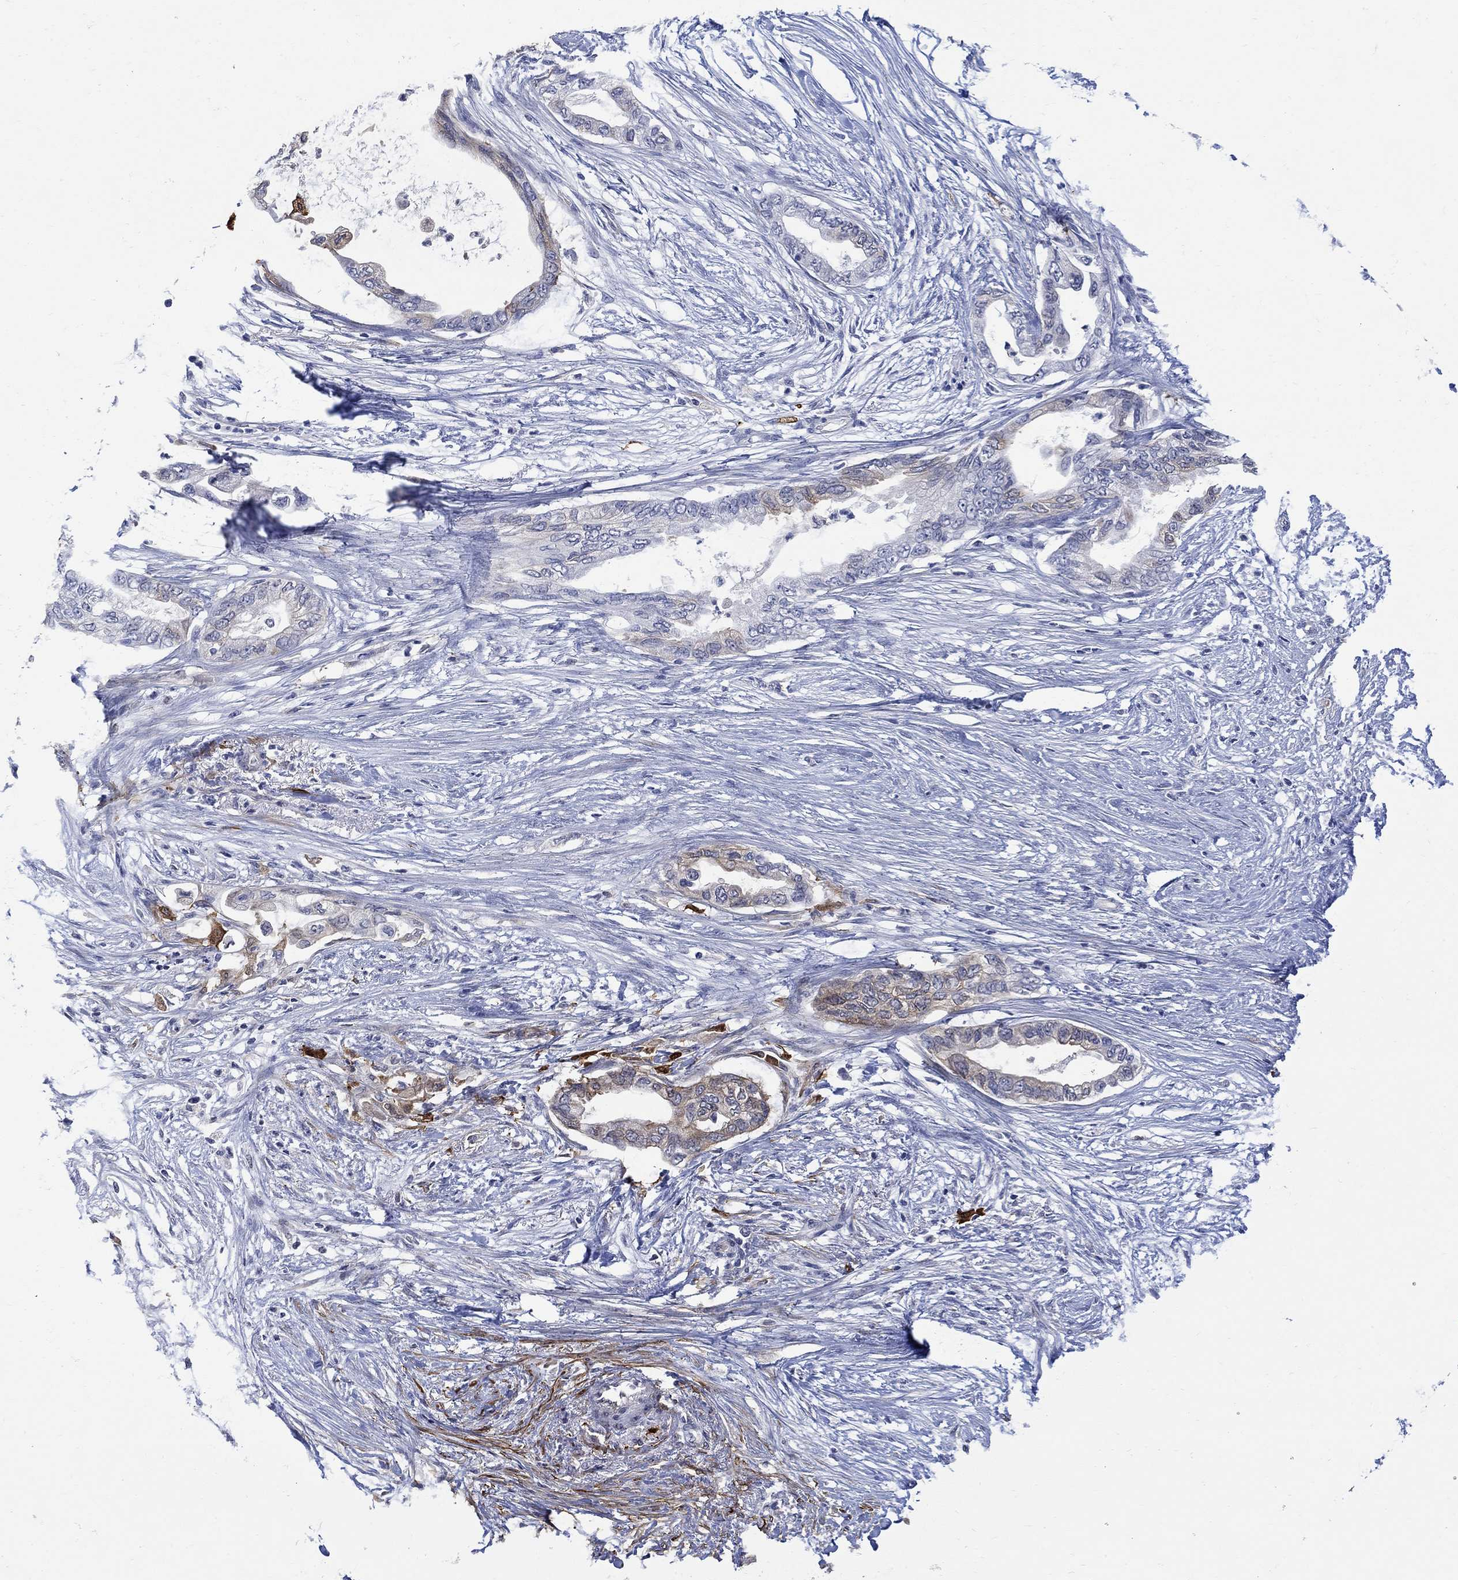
{"staining": {"intensity": "moderate", "quantity": "25%-75%", "location": "cytoplasmic/membranous"}, "tissue": "pancreatic cancer", "cell_type": "Tumor cells", "image_type": "cancer", "snomed": [{"axis": "morphology", "description": "Normal tissue, NOS"}, {"axis": "morphology", "description": "Adenocarcinoma, NOS"}, {"axis": "topography", "description": "Pancreas"}, {"axis": "topography", "description": "Duodenum"}], "caption": "The immunohistochemical stain shows moderate cytoplasmic/membranous staining in tumor cells of adenocarcinoma (pancreatic) tissue. Using DAB (3,3'-diaminobenzidine) (brown) and hematoxylin (blue) stains, captured at high magnification using brightfield microscopy.", "gene": "TGM2", "patient": {"sex": "female", "age": 60}}